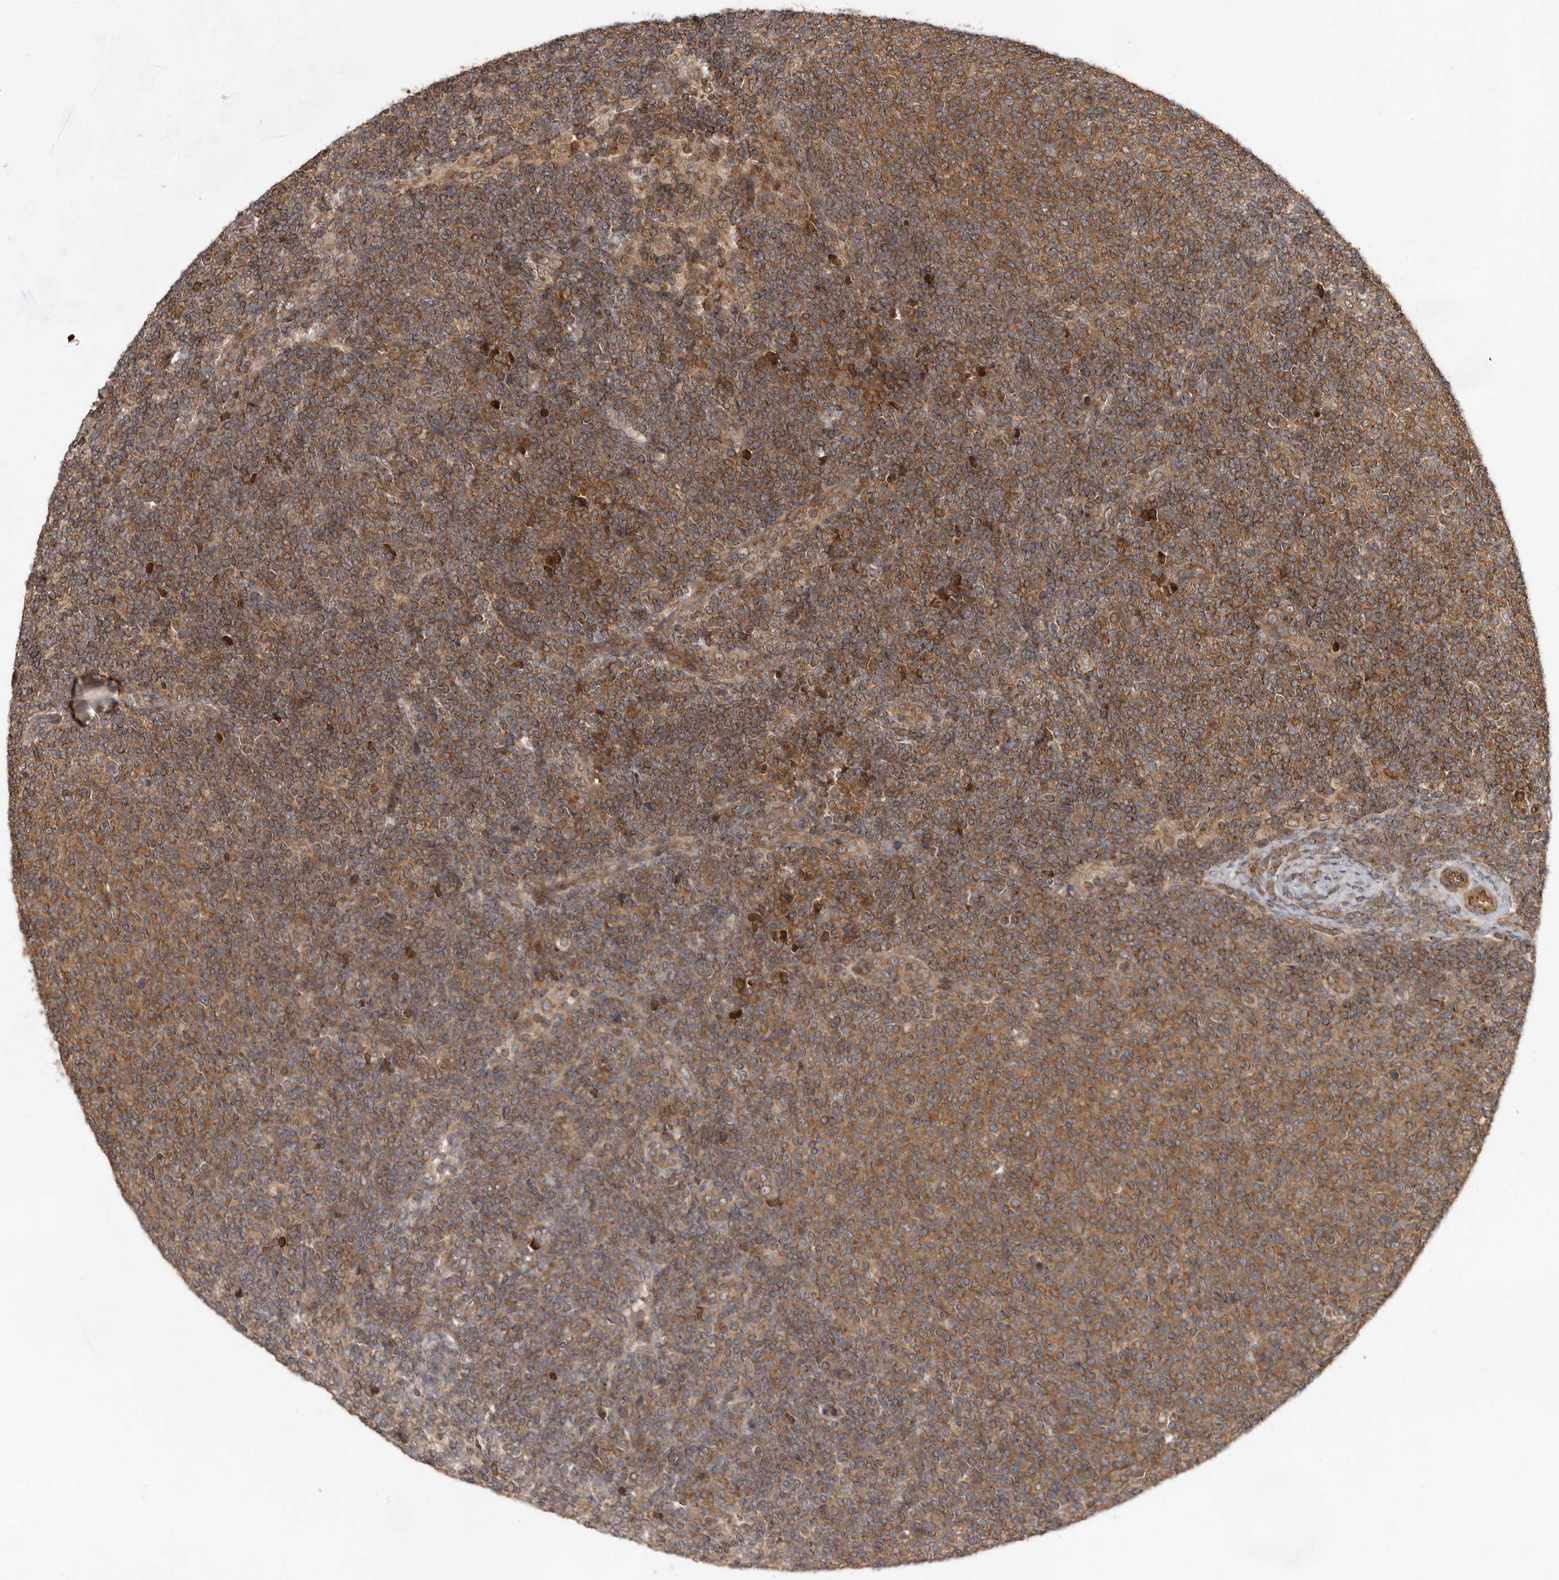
{"staining": {"intensity": "moderate", "quantity": ">75%", "location": "cytoplasmic/membranous"}, "tissue": "lymphoma", "cell_type": "Tumor cells", "image_type": "cancer", "snomed": [{"axis": "morphology", "description": "Malignant lymphoma, non-Hodgkin's type, Low grade"}, {"axis": "topography", "description": "Lymph node"}], "caption": "Lymphoma tissue shows moderate cytoplasmic/membranous staining in about >75% of tumor cells, visualized by immunohistochemistry. The protein is stained brown, and the nuclei are stained in blue (DAB (3,3'-diaminobenzidine) IHC with brightfield microscopy, high magnification).", "gene": "STK36", "patient": {"sex": "male", "age": 66}}